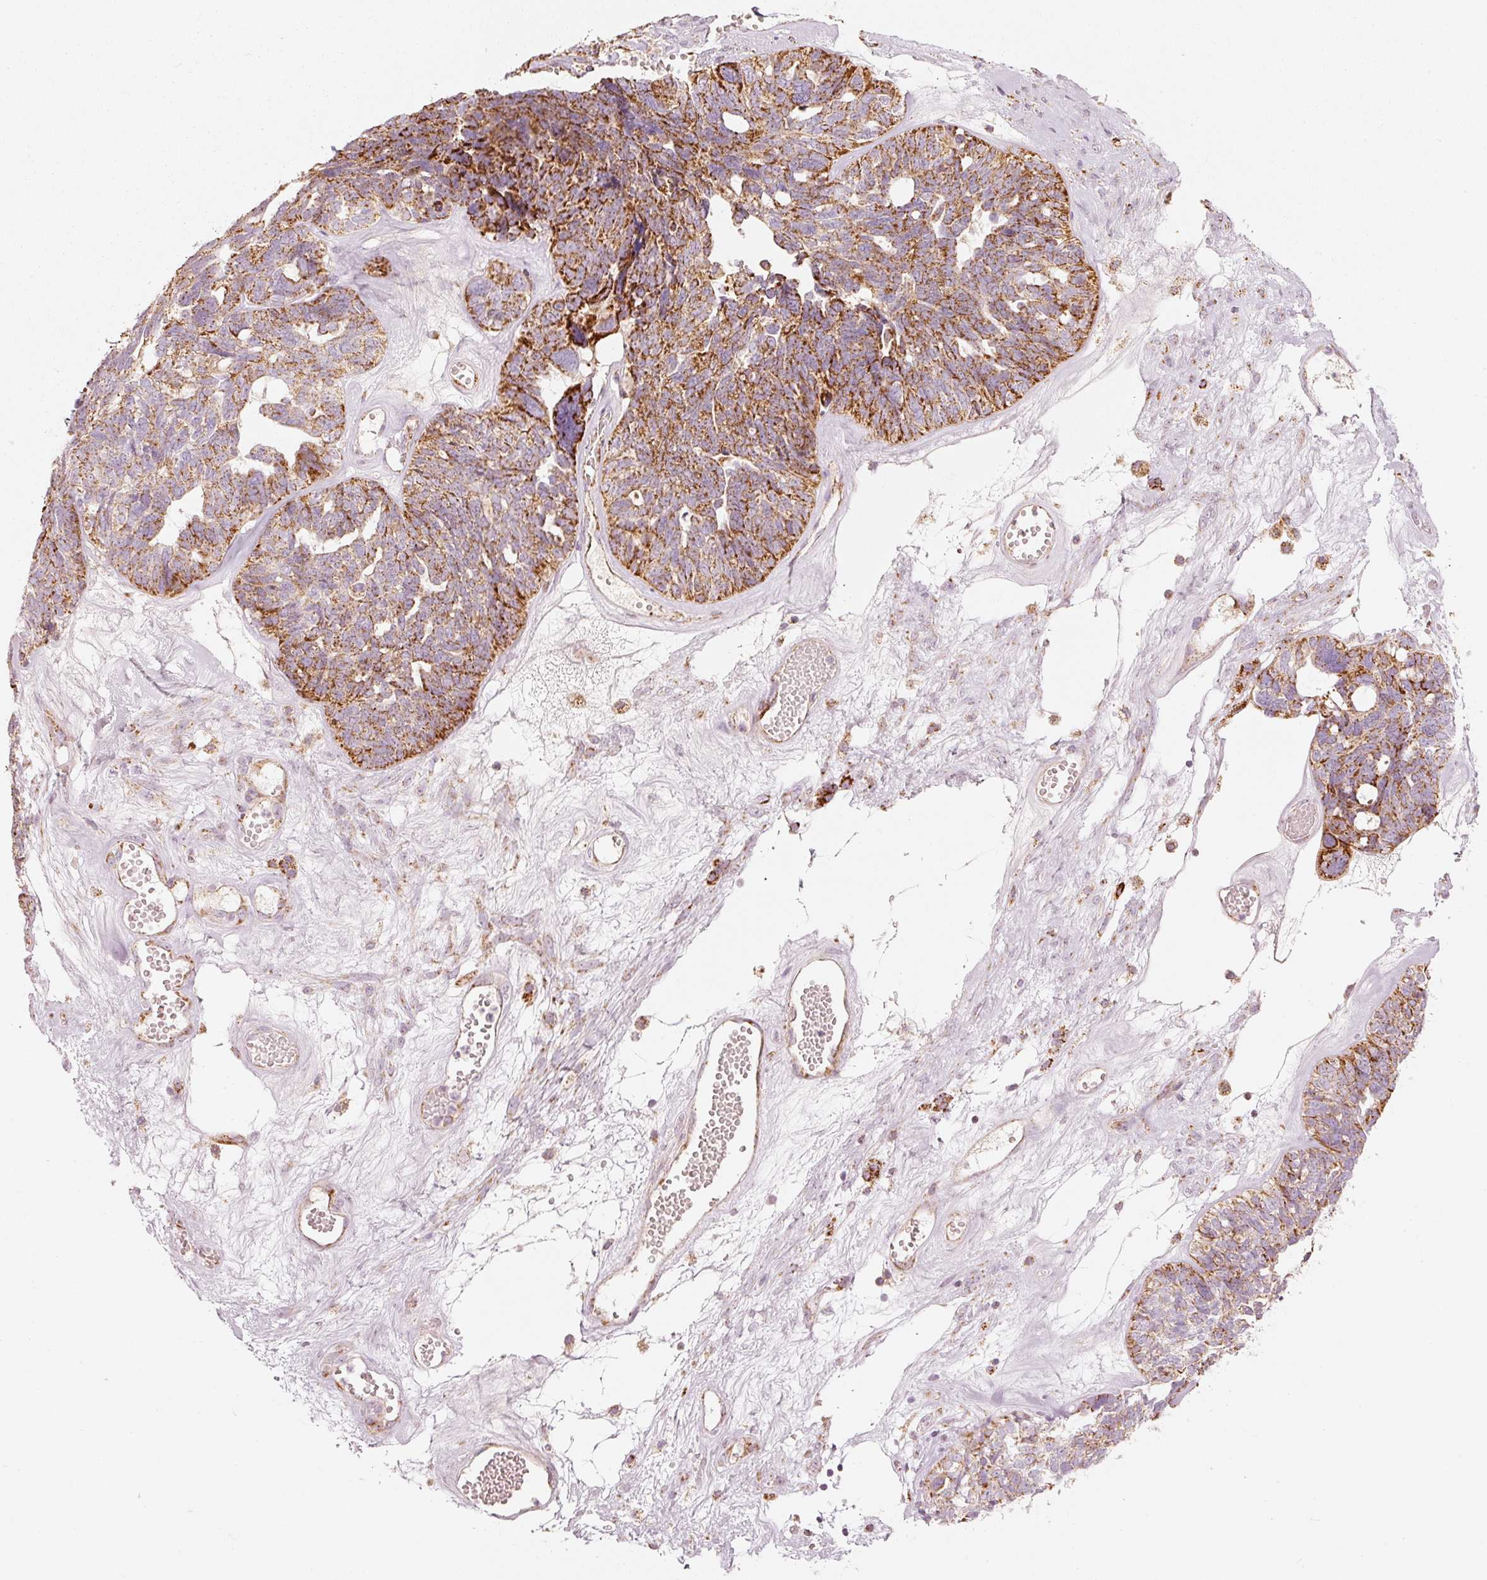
{"staining": {"intensity": "strong", "quantity": ">75%", "location": "cytoplasmic/membranous"}, "tissue": "ovarian cancer", "cell_type": "Tumor cells", "image_type": "cancer", "snomed": [{"axis": "morphology", "description": "Cystadenocarcinoma, serous, NOS"}, {"axis": "topography", "description": "Ovary"}], "caption": "Strong cytoplasmic/membranous staining for a protein is appreciated in about >75% of tumor cells of ovarian cancer (serous cystadenocarcinoma) using immunohistochemistry.", "gene": "C17orf98", "patient": {"sex": "female", "age": 79}}